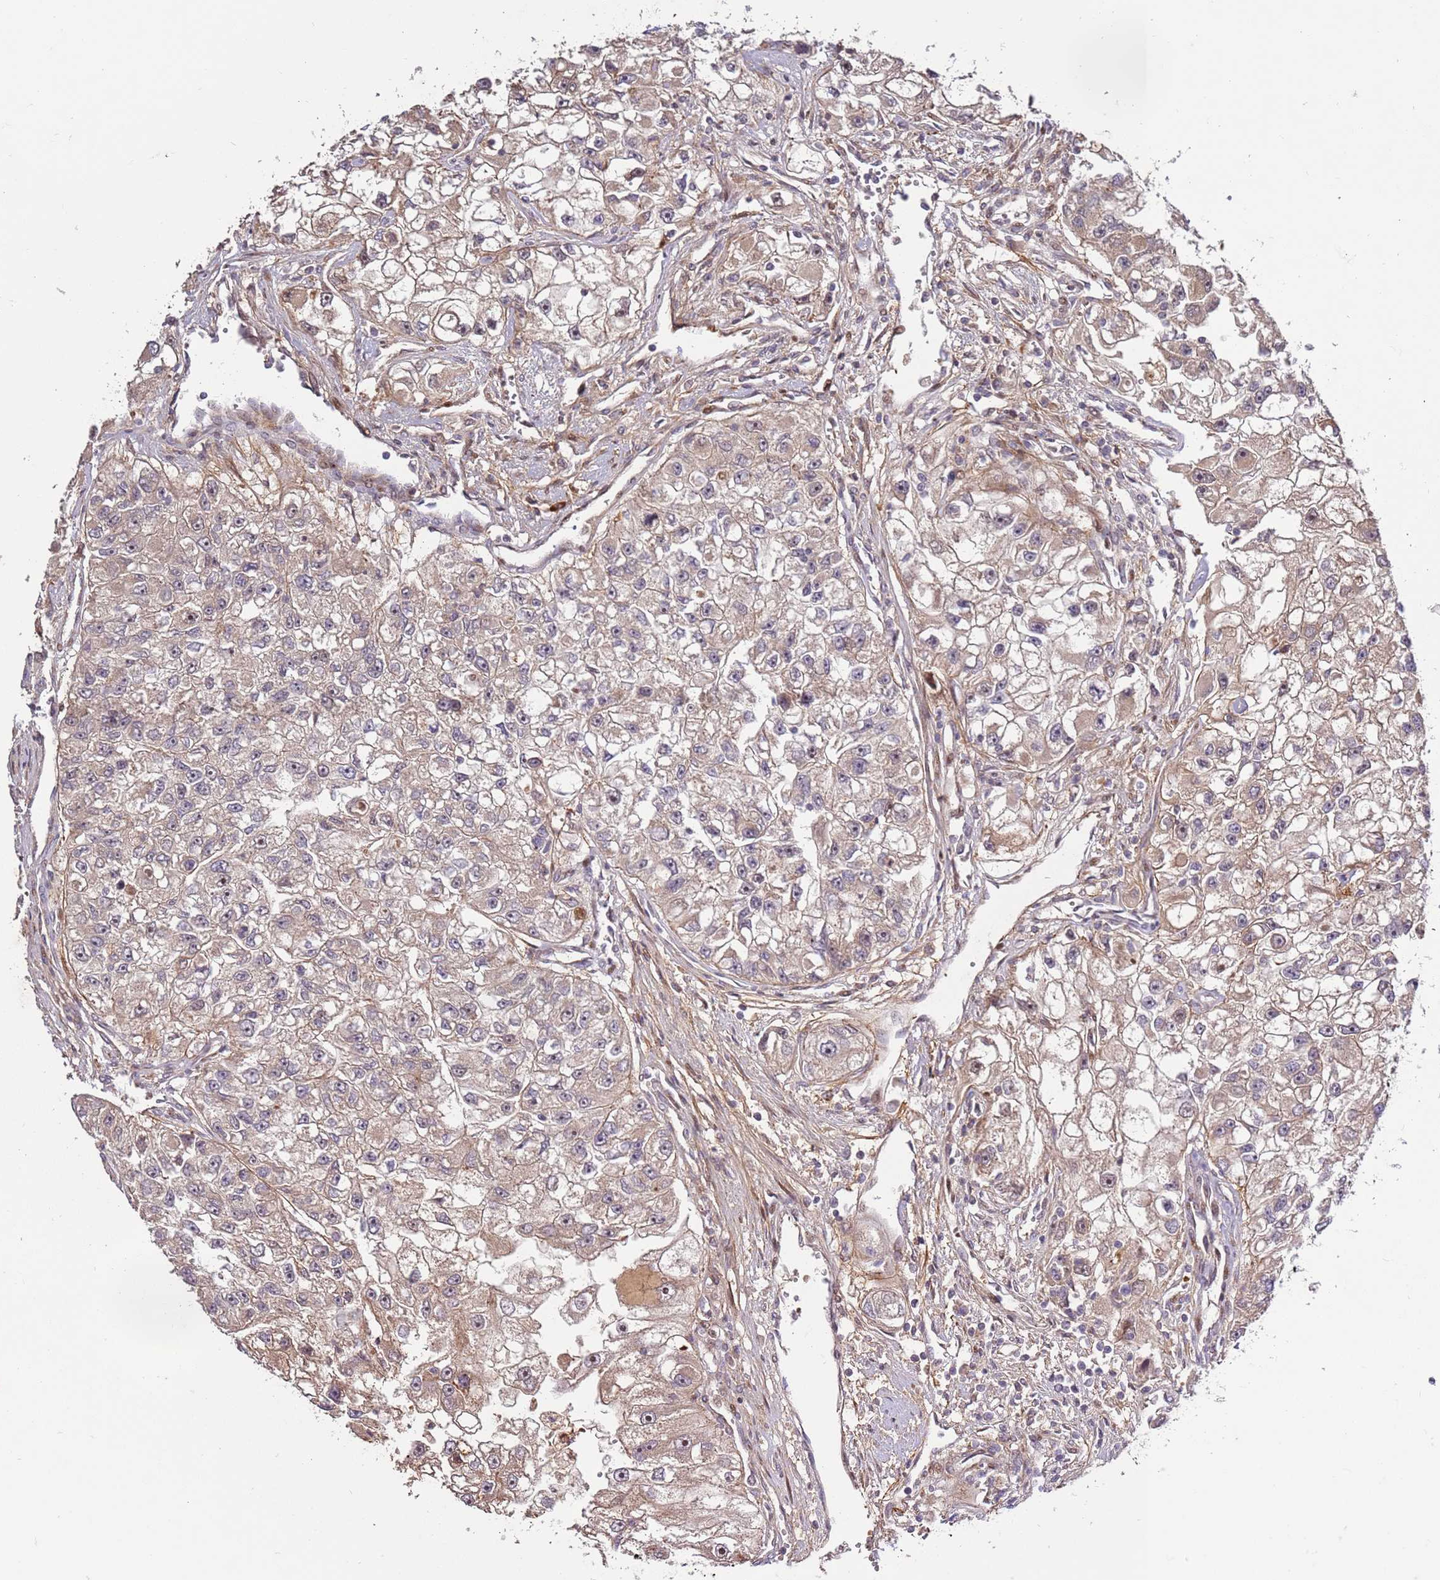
{"staining": {"intensity": "weak", "quantity": "25%-75%", "location": "cytoplasmic/membranous"}, "tissue": "renal cancer", "cell_type": "Tumor cells", "image_type": "cancer", "snomed": [{"axis": "morphology", "description": "Adenocarcinoma, NOS"}, {"axis": "topography", "description": "Kidney"}], "caption": "High-magnification brightfield microscopy of renal adenocarcinoma stained with DAB (brown) and counterstained with hematoxylin (blue). tumor cells exhibit weak cytoplasmic/membranous positivity is identified in about25%-75% of cells. (DAB IHC with brightfield microscopy, high magnification).", "gene": "RHBDL1", "patient": {"sex": "male", "age": 63}}